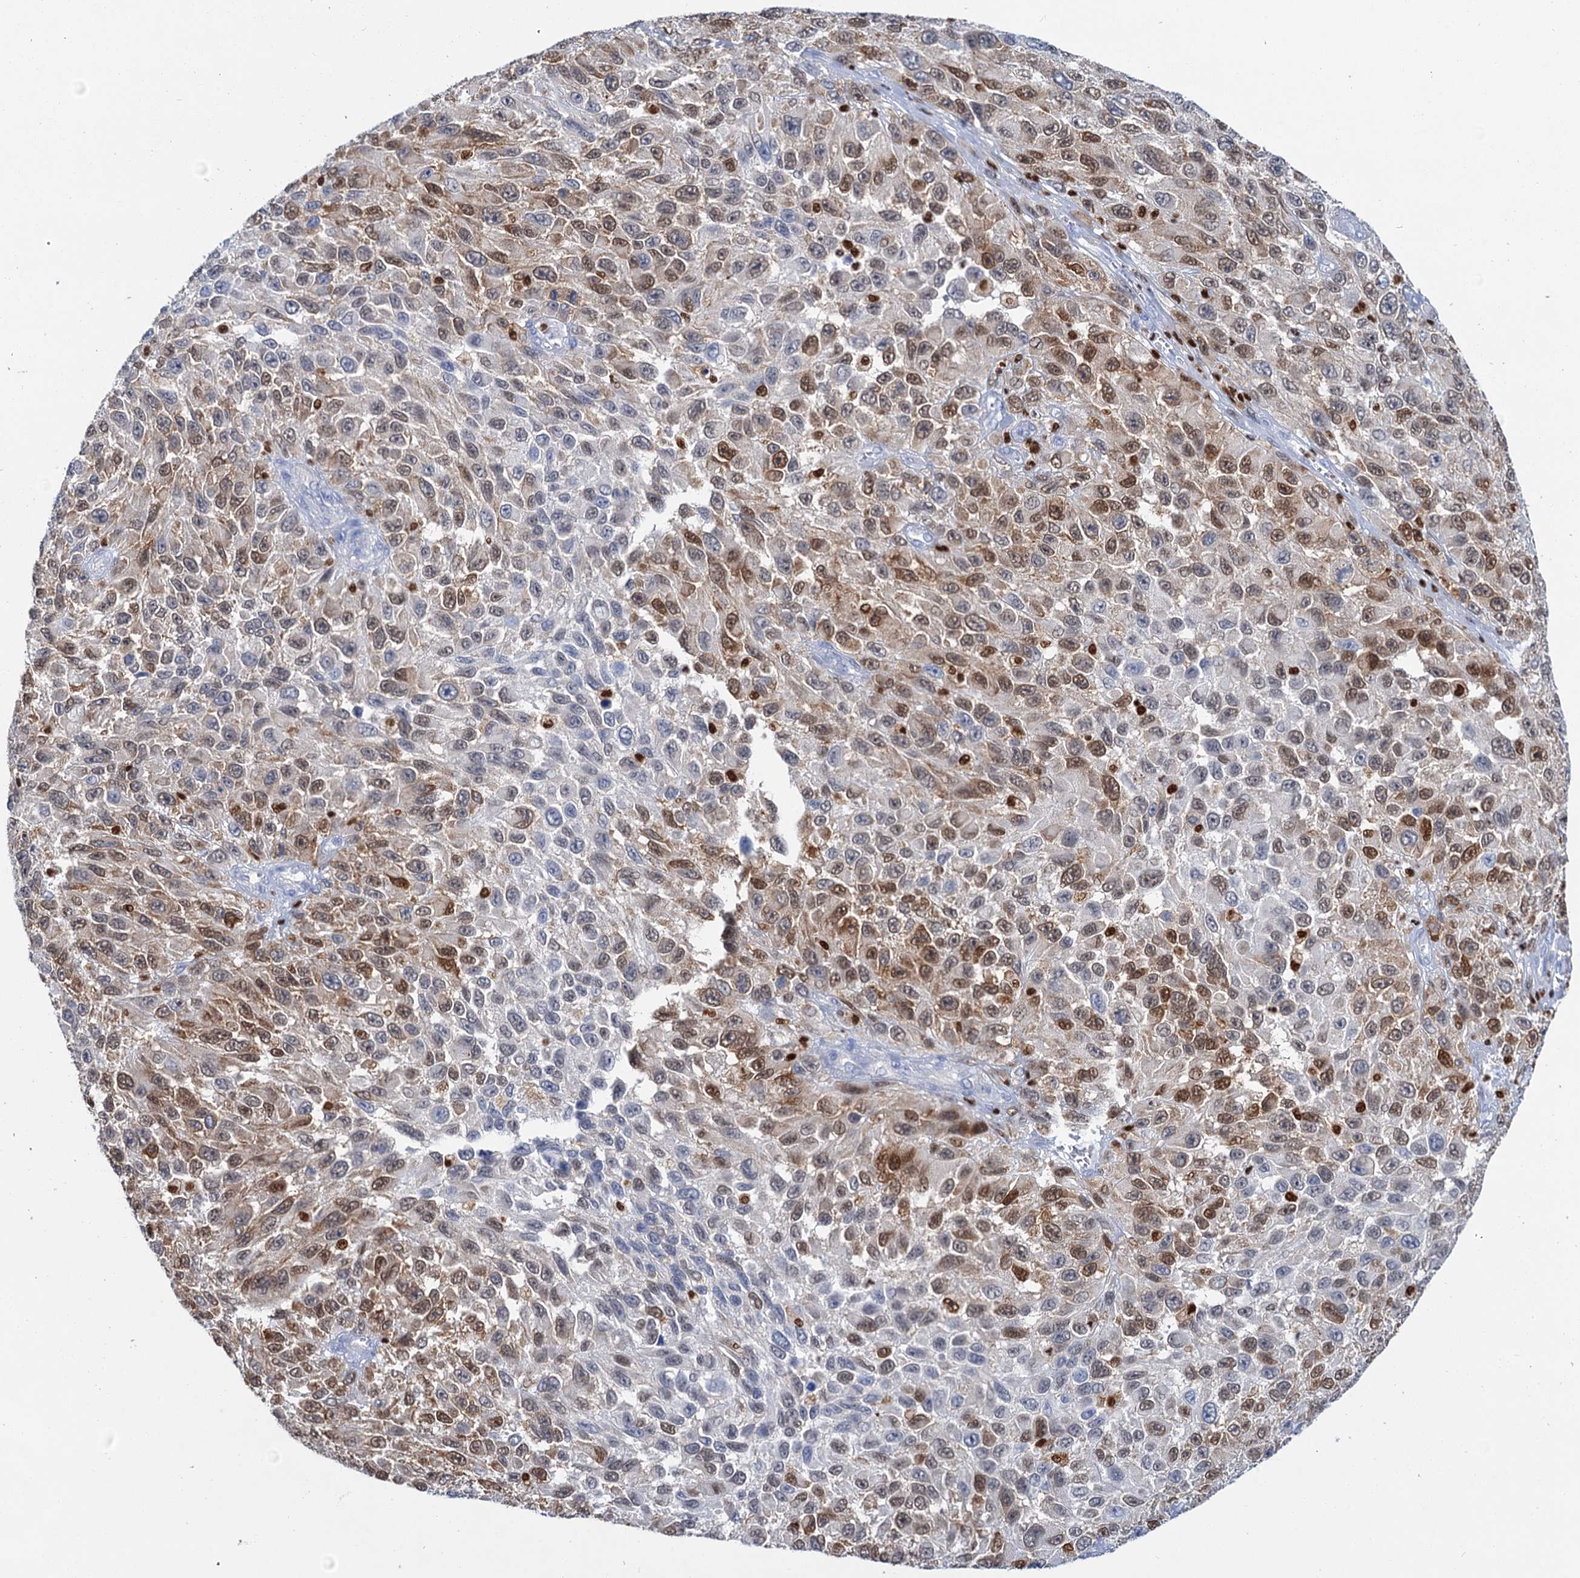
{"staining": {"intensity": "moderate", "quantity": "25%-75%", "location": "nuclear"}, "tissue": "melanoma", "cell_type": "Tumor cells", "image_type": "cancer", "snomed": [{"axis": "morphology", "description": "Normal tissue, NOS"}, {"axis": "morphology", "description": "Malignant melanoma, NOS"}, {"axis": "topography", "description": "Skin"}], "caption": "This image demonstrates malignant melanoma stained with IHC to label a protein in brown. The nuclear of tumor cells show moderate positivity for the protein. Nuclei are counter-stained blue.", "gene": "CELF2", "patient": {"sex": "female", "age": 96}}